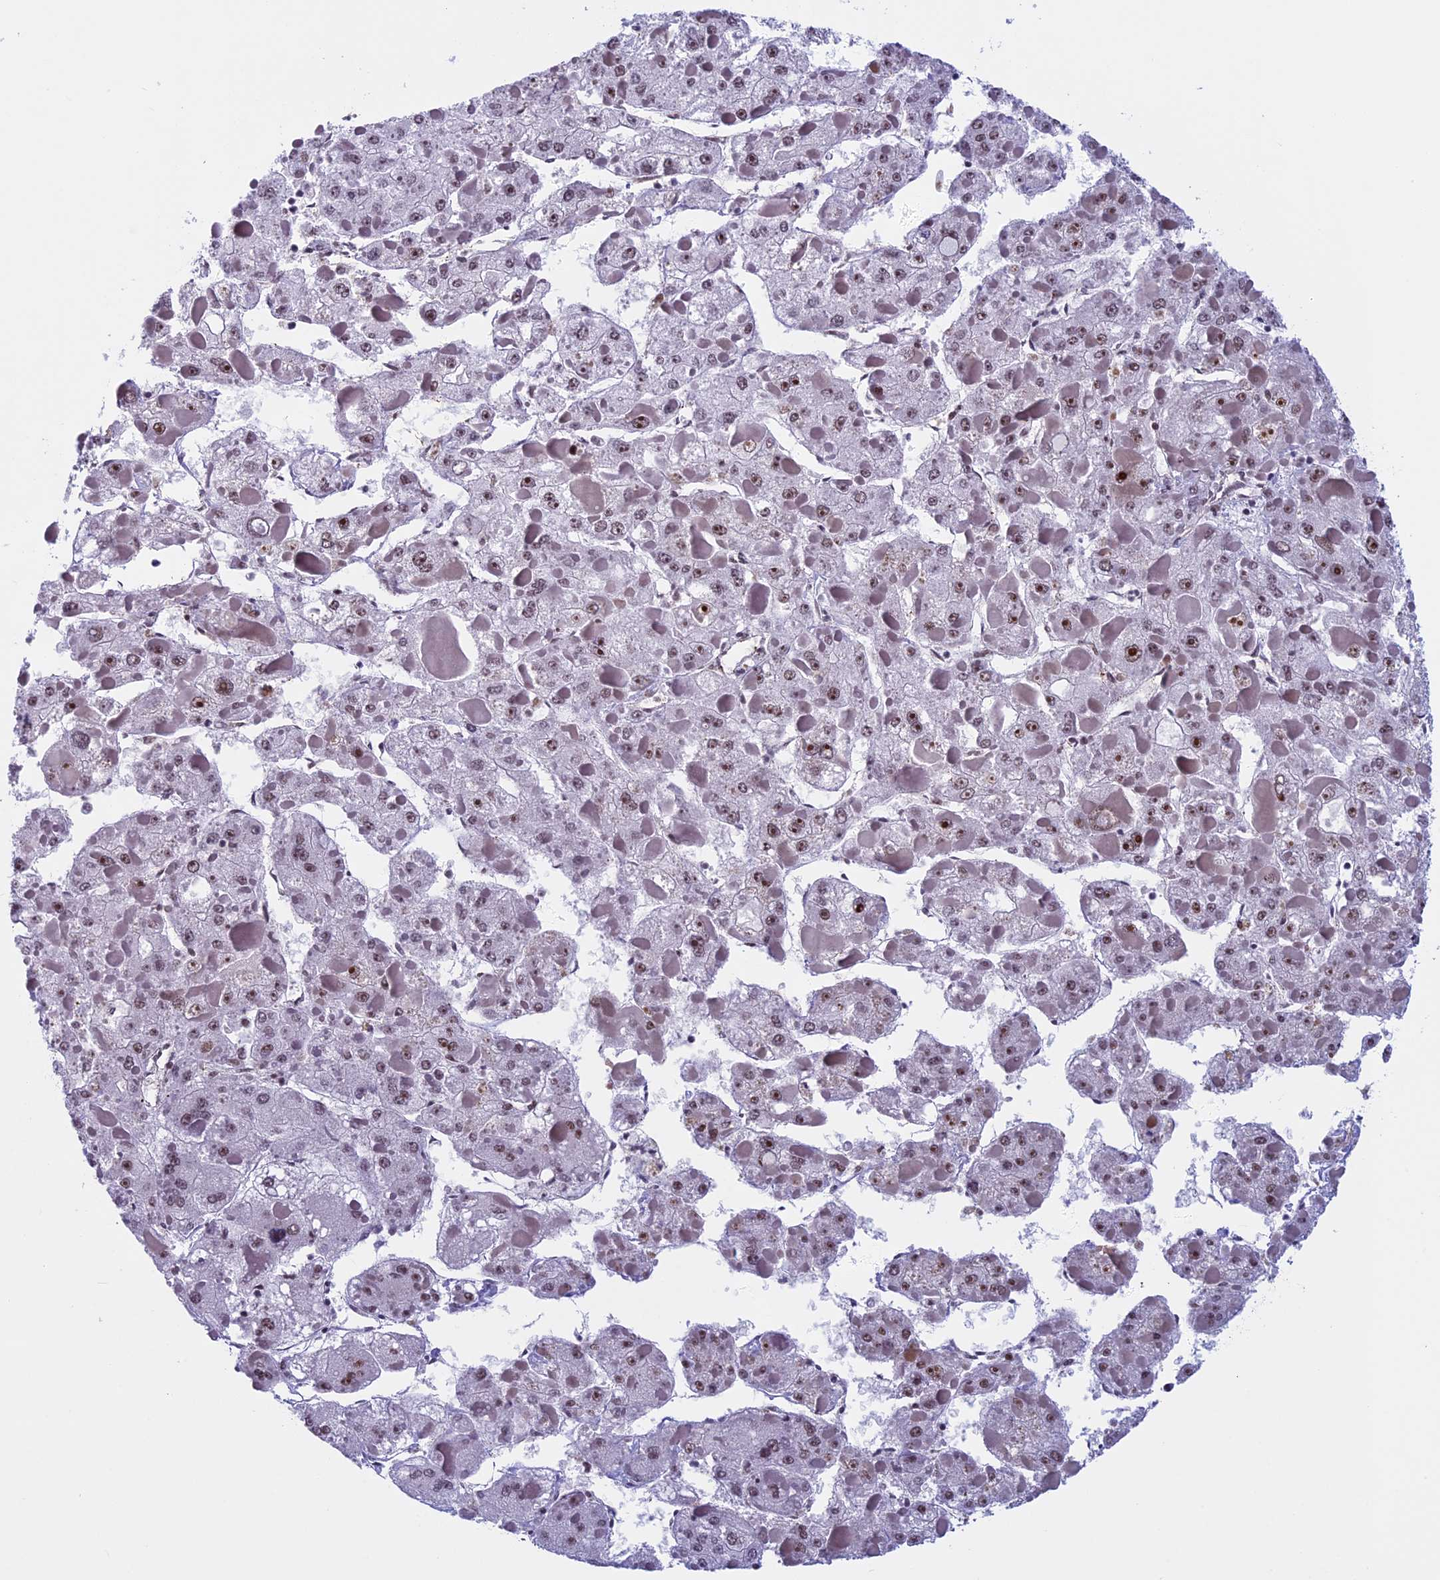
{"staining": {"intensity": "weak", "quantity": ">75%", "location": "nuclear"}, "tissue": "liver cancer", "cell_type": "Tumor cells", "image_type": "cancer", "snomed": [{"axis": "morphology", "description": "Carcinoma, Hepatocellular, NOS"}, {"axis": "topography", "description": "Liver"}], "caption": "This is a photomicrograph of immunohistochemistry staining of liver hepatocellular carcinoma, which shows weak staining in the nuclear of tumor cells.", "gene": "NIPBL", "patient": {"sex": "female", "age": 73}}